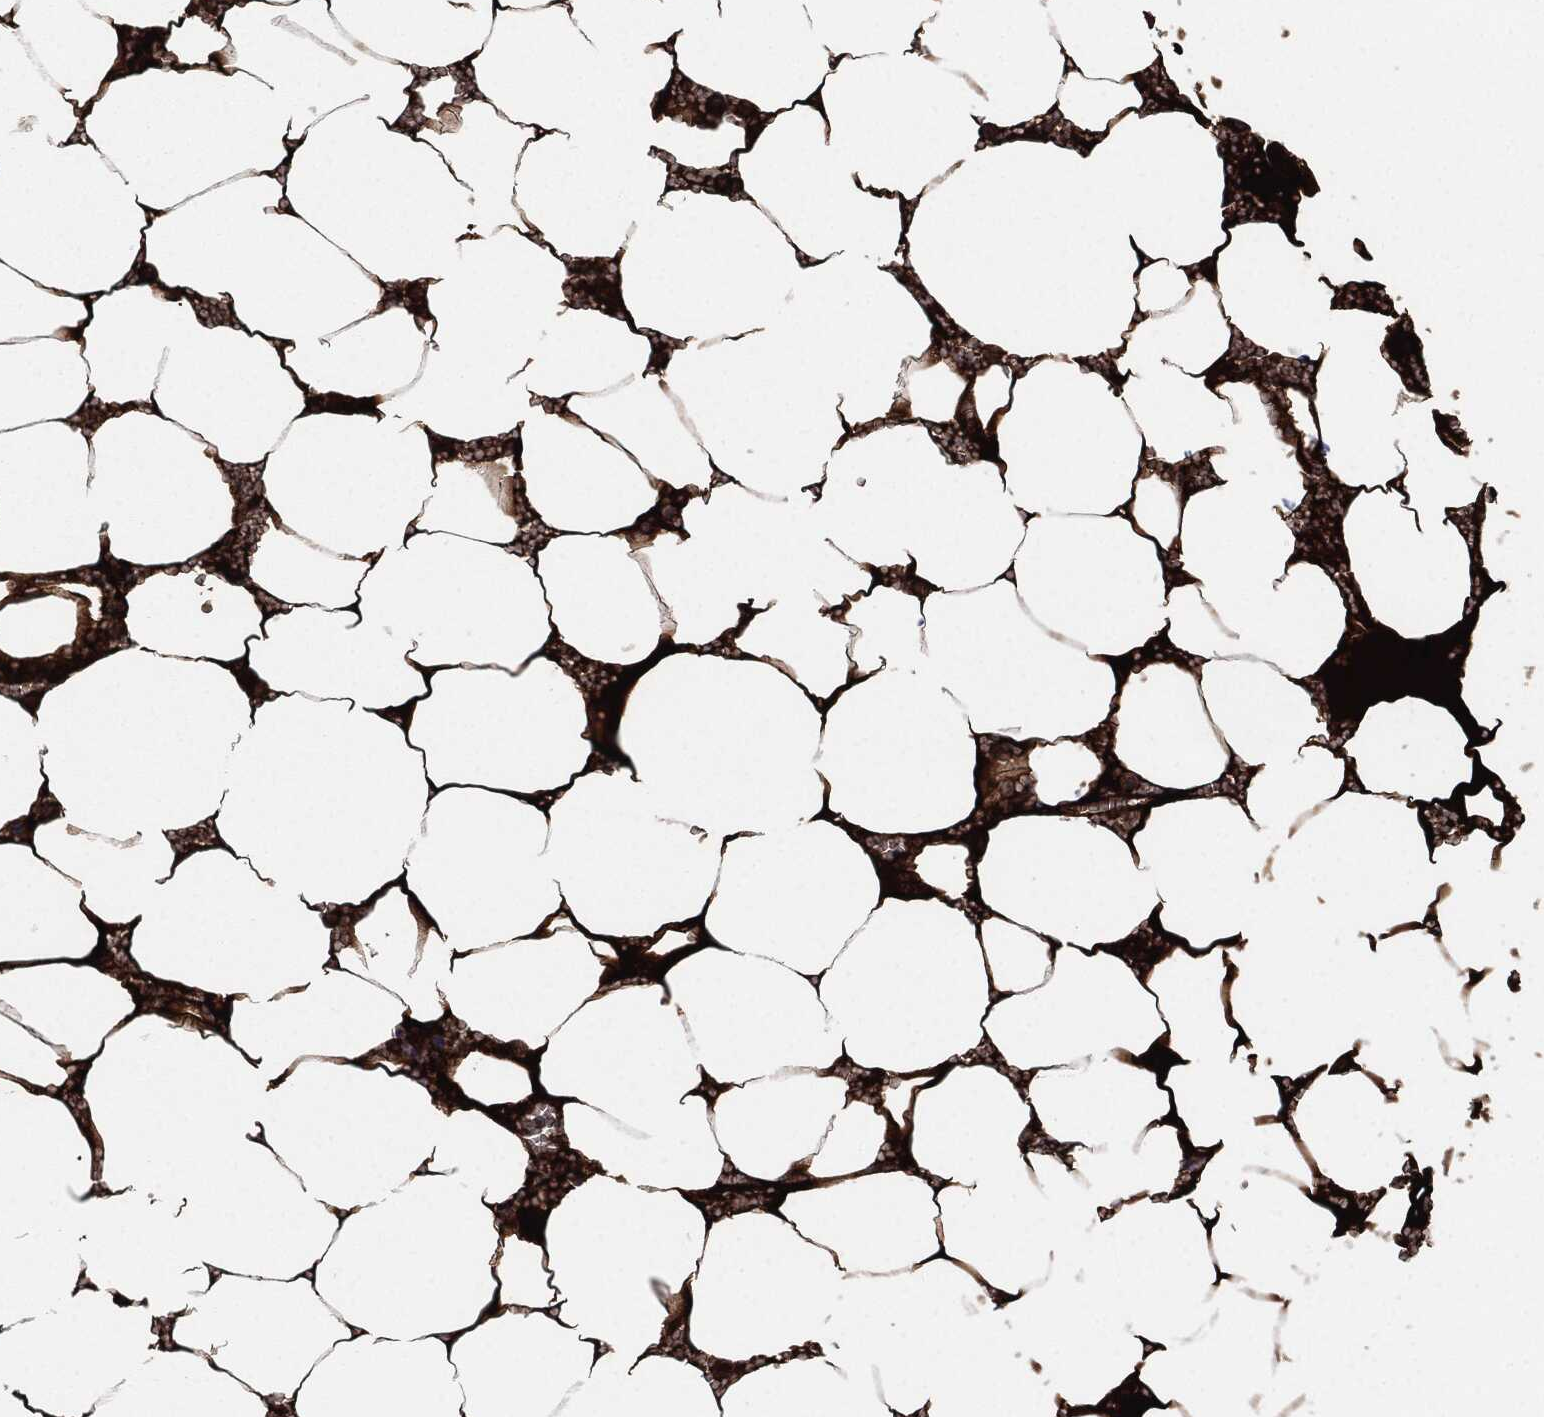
{"staining": {"intensity": "strong", "quantity": ">75%", "location": "cytoplasmic/membranous"}, "tissue": "bone marrow", "cell_type": "Hematopoietic cells", "image_type": "normal", "snomed": [{"axis": "morphology", "description": "Normal tissue, NOS"}, {"axis": "topography", "description": "Bone marrow"}], "caption": "The micrograph shows immunohistochemical staining of benign bone marrow. There is strong cytoplasmic/membranous positivity is appreciated in about >75% of hematopoietic cells.", "gene": "APOB", "patient": {"sex": "female", "age": 64}}